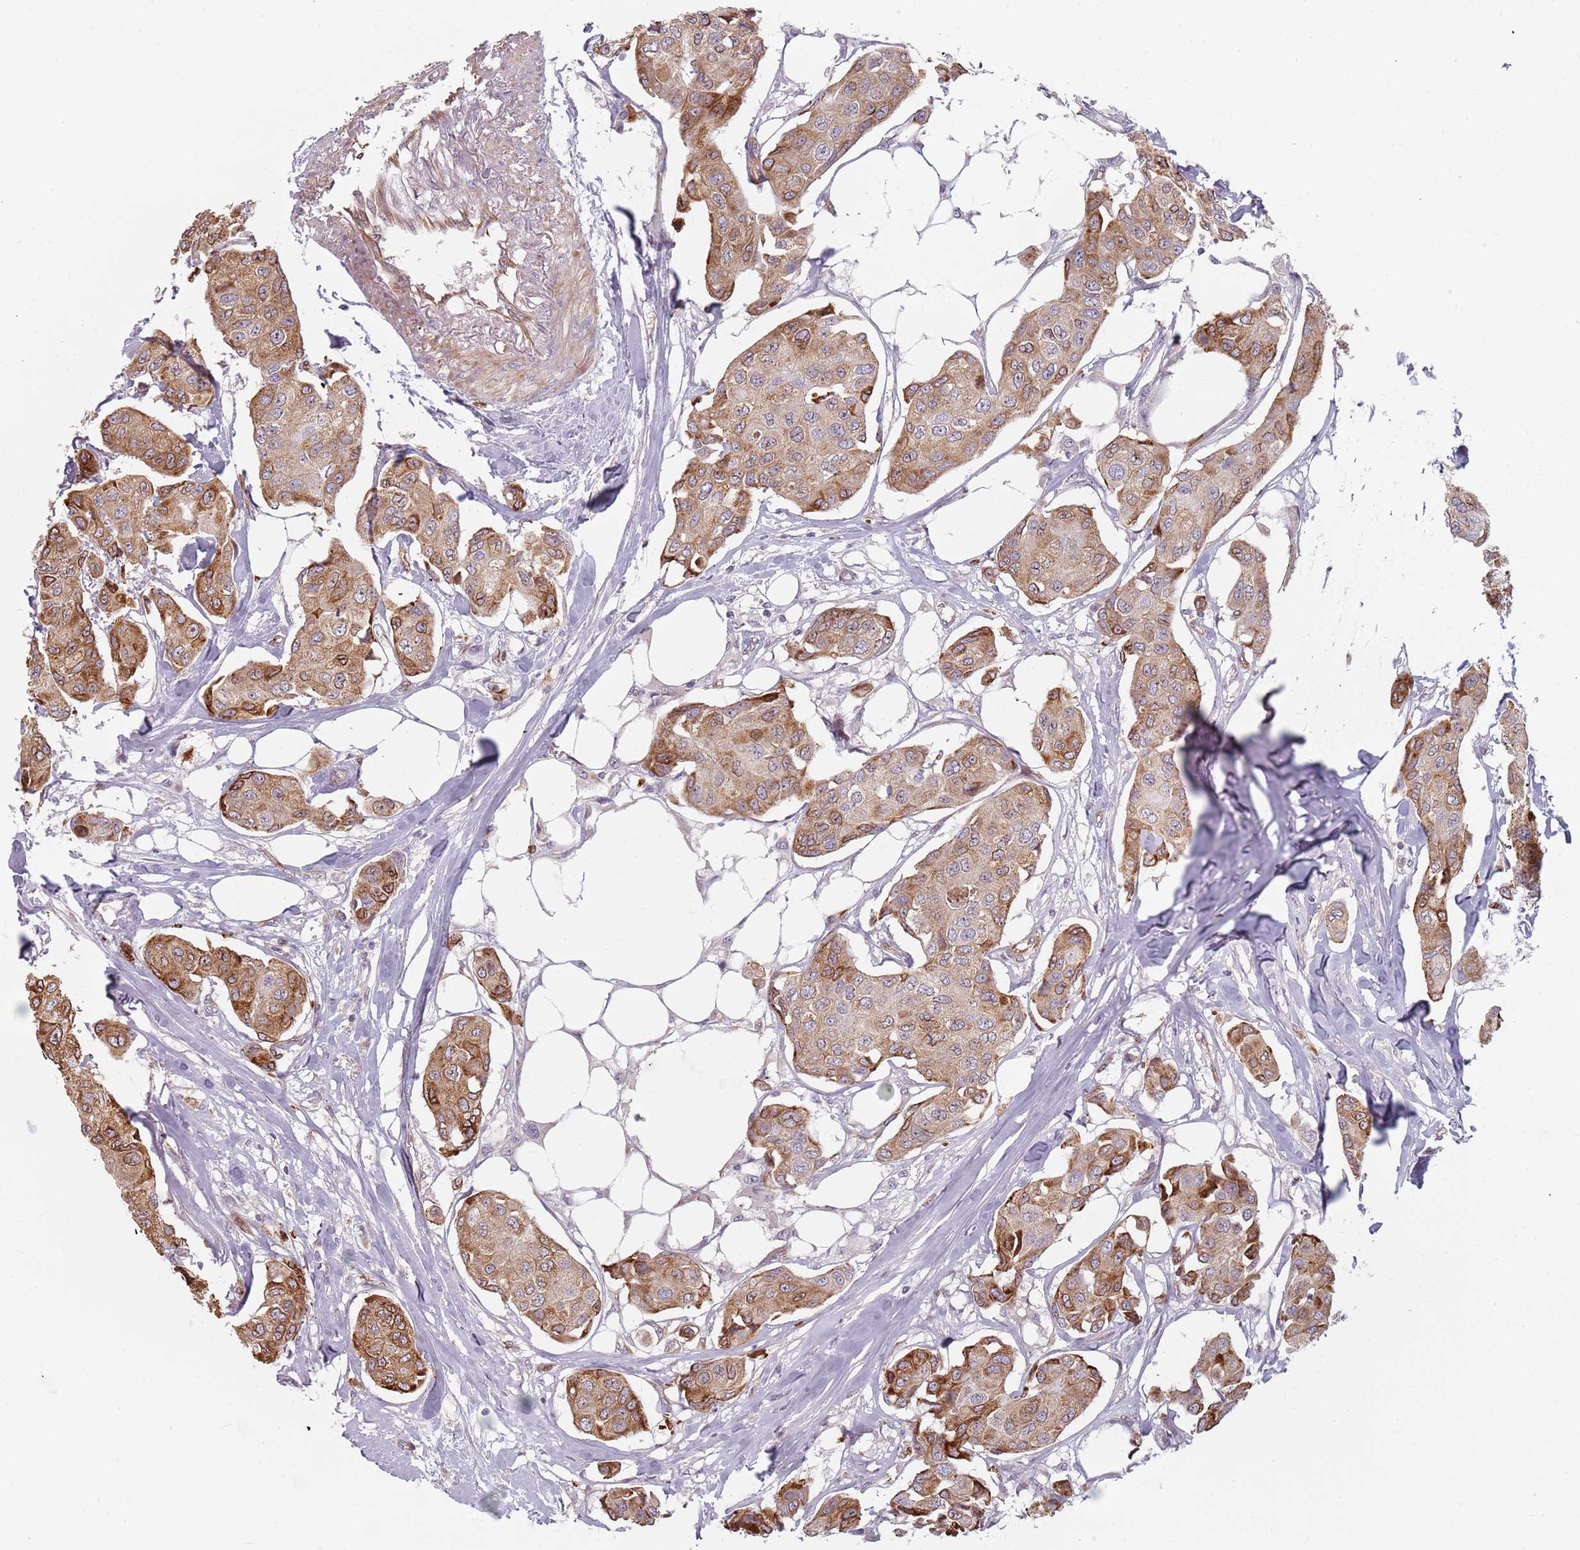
{"staining": {"intensity": "moderate", "quantity": ">75%", "location": "cytoplasmic/membranous"}, "tissue": "breast cancer", "cell_type": "Tumor cells", "image_type": "cancer", "snomed": [{"axis": "morphology", "description": "Duct carcinoma"}, {"axis": "topography", "description": "Breast"}, {"axis": "topography", "description": "Lymph node"}], "caption": "Protein analysis of breast infiltrating ductal carcinoma tissue displays moderate cytoplasmic/membranous staining in approximately >75% of tumor cells.", "gene": "GAS2L3", "patient": {"sex": "female", "age": 80}}